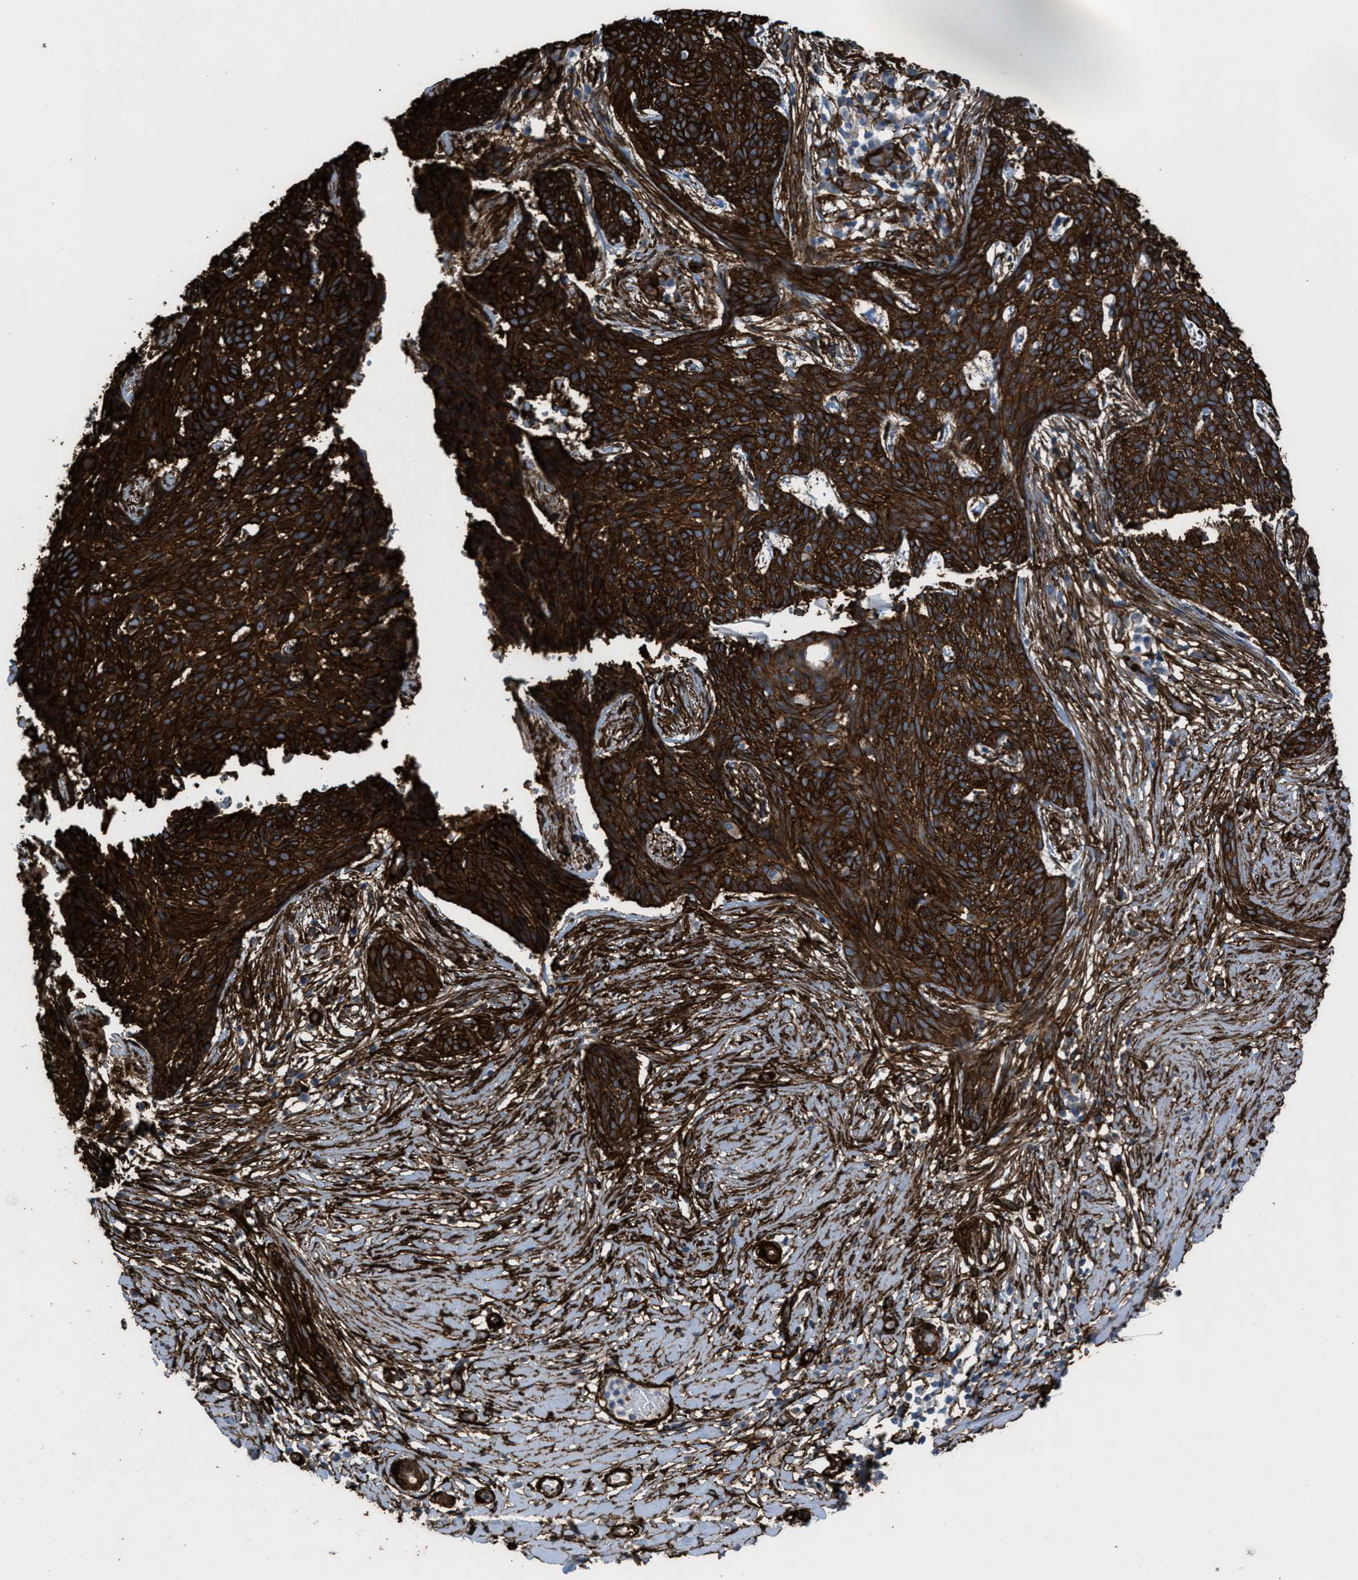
{"staining": {"intensity": "strong", "quantity": ">75%", "location": "cytoplasmic/membranous"}, "tissue": "skin cancer", "cell_type": "Tumor cells", "image_type": "cancer", "snomed": [{"axis": "morphology", "description": "Basal cell carcinoma"}, {"axis": "topography", "description": "Skin"}], "caption": "Skin cancer (basal cell carcinoma) tissue shows strong cytoplasmic/membranous expression in about >75% of tumor cells (DAB IHC with brightfield microscopy, high magnification).", "gene": "CALD1", "patient": {"sex": "female", "age": 59}}